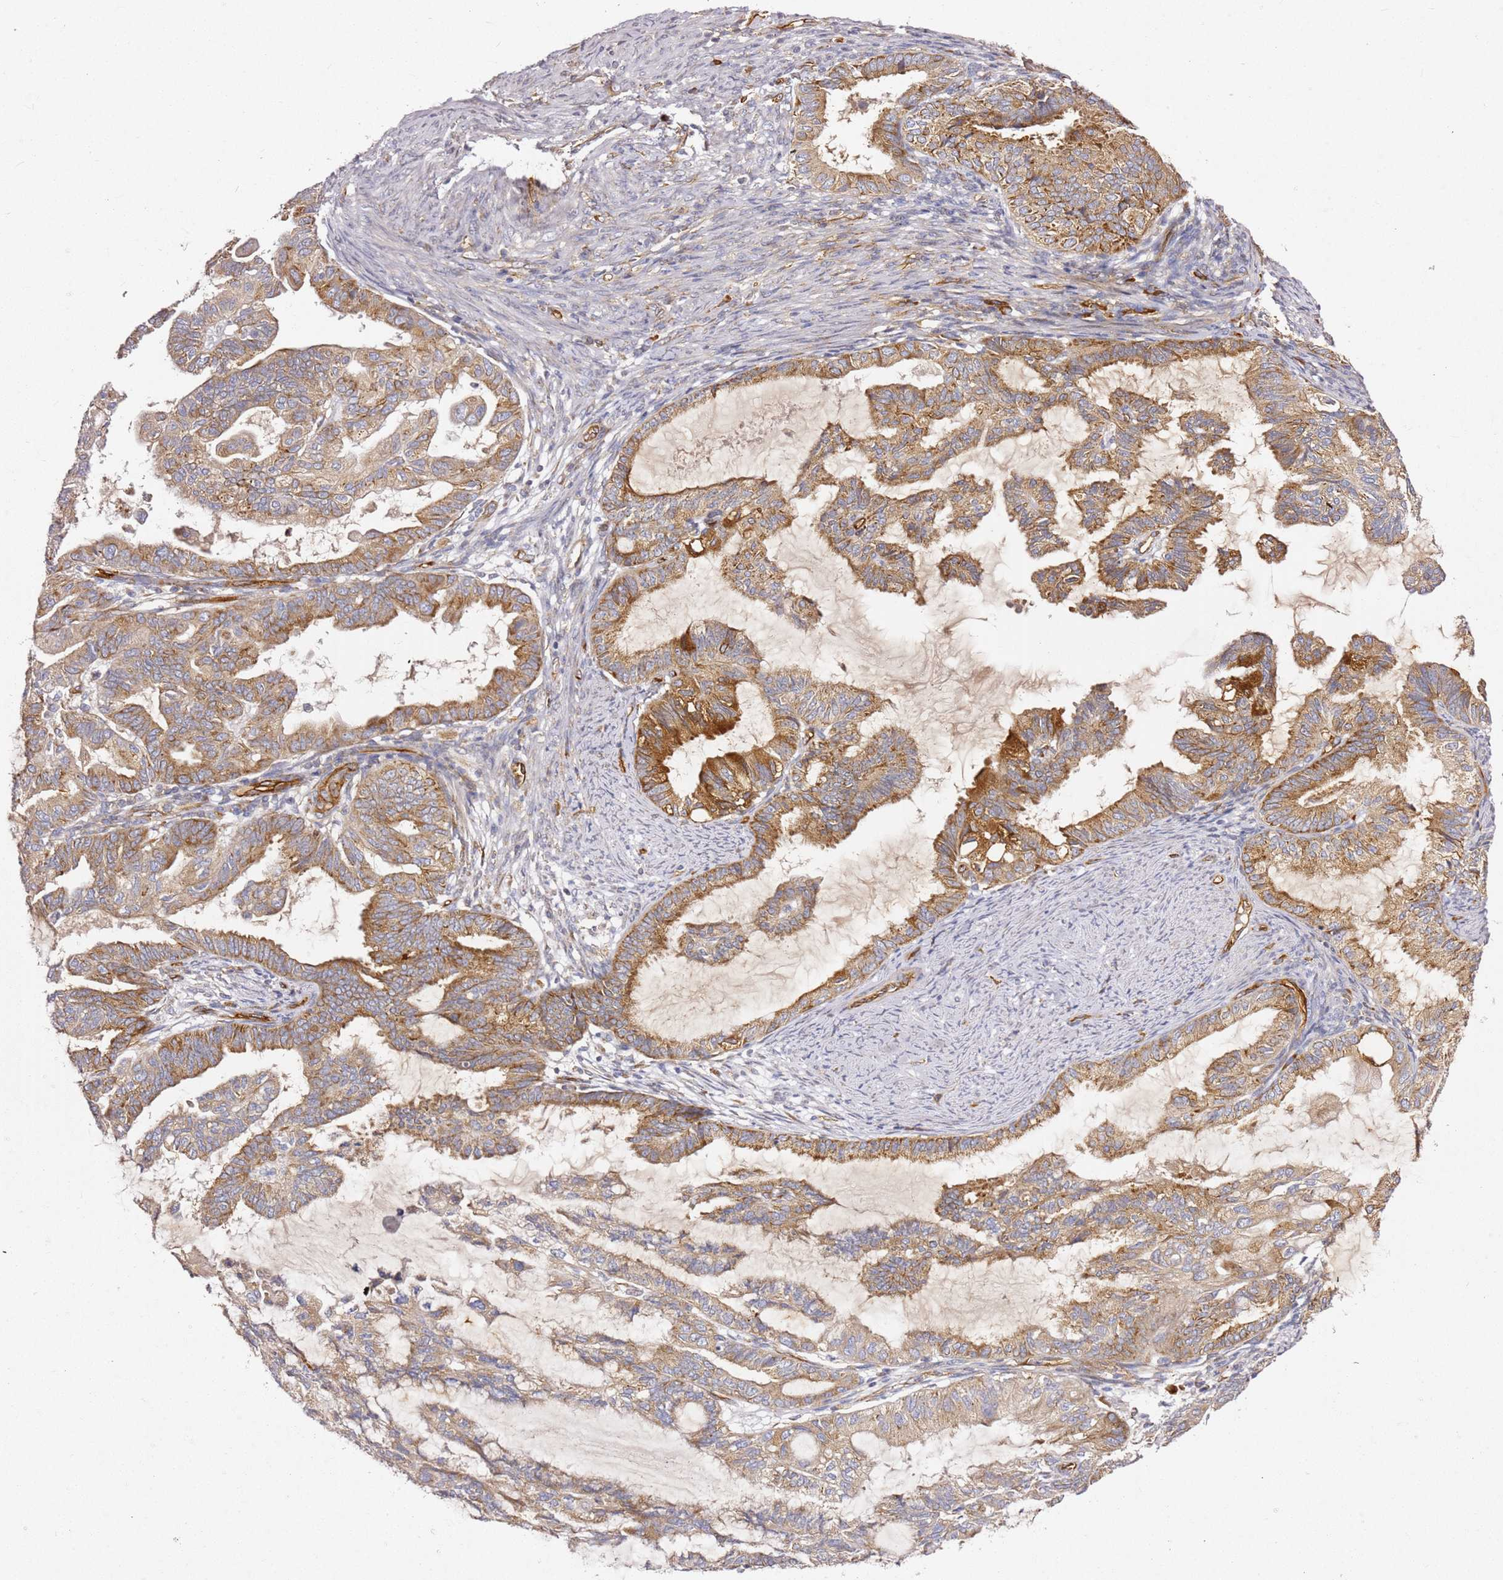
{"staining": {"intensity": "moderate", "quantity": ">75%", "location": "cytoplasmic/membranous"}, "tissue": "endometrial cancer", "cell_type": "Tumor cells", "image_type": "cancer", "snomed": [{"axis": "morphology", "description": "Adenocarcinoma, NOS"}, {"axis": "topography", "description": "Endometrium"}], "caption": "Brown immunohistochemical staining in endometrial adenocarcinoma exhibits moderate cytoplasmic/membranous staining in about >75% of tumor cells.", "gene": "KIF7", "patient": {"sex": "female", "age": 86}}